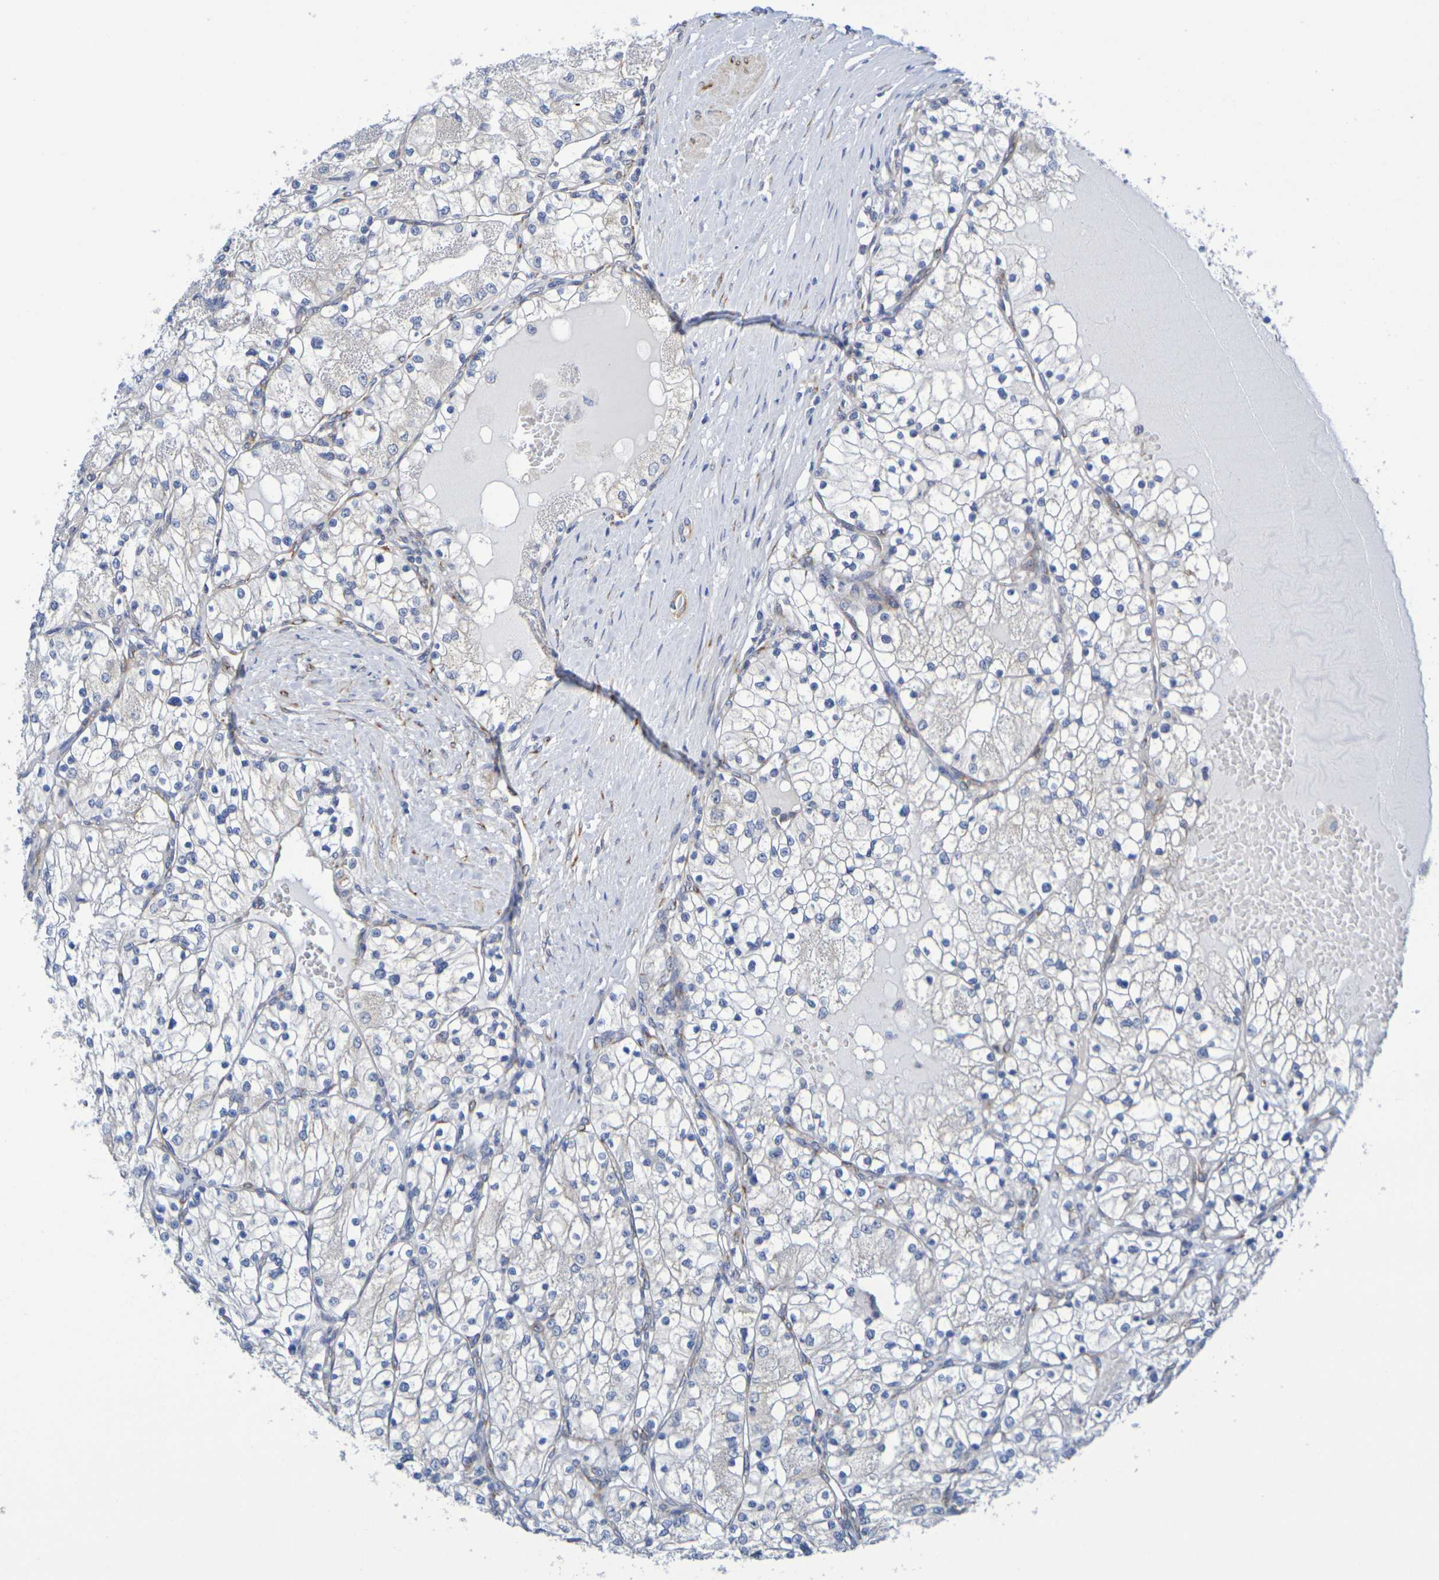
{"staining": {"intensity": "weak", "quantity": "<25%", "location": "cytoplasmic/membranous"}, "tissue": "renal cancer", "cell_type": "Tumor cells", "image_type": "cancer", "snomed": [{"axis": "morphology", "description": "Adenocarcinoma, NOS"}, {"axis": "topography", "description": "Kidney"}], "caption": "DAB (3,3'-diaminobenzidine) immunohistochemical staining of adenocarcinoma (renal) displays no significant staining in tumor cells. Nuclei are stained in blue.", "gene": "TMCC3", "patient": {"sex": "male", "age": 68}}